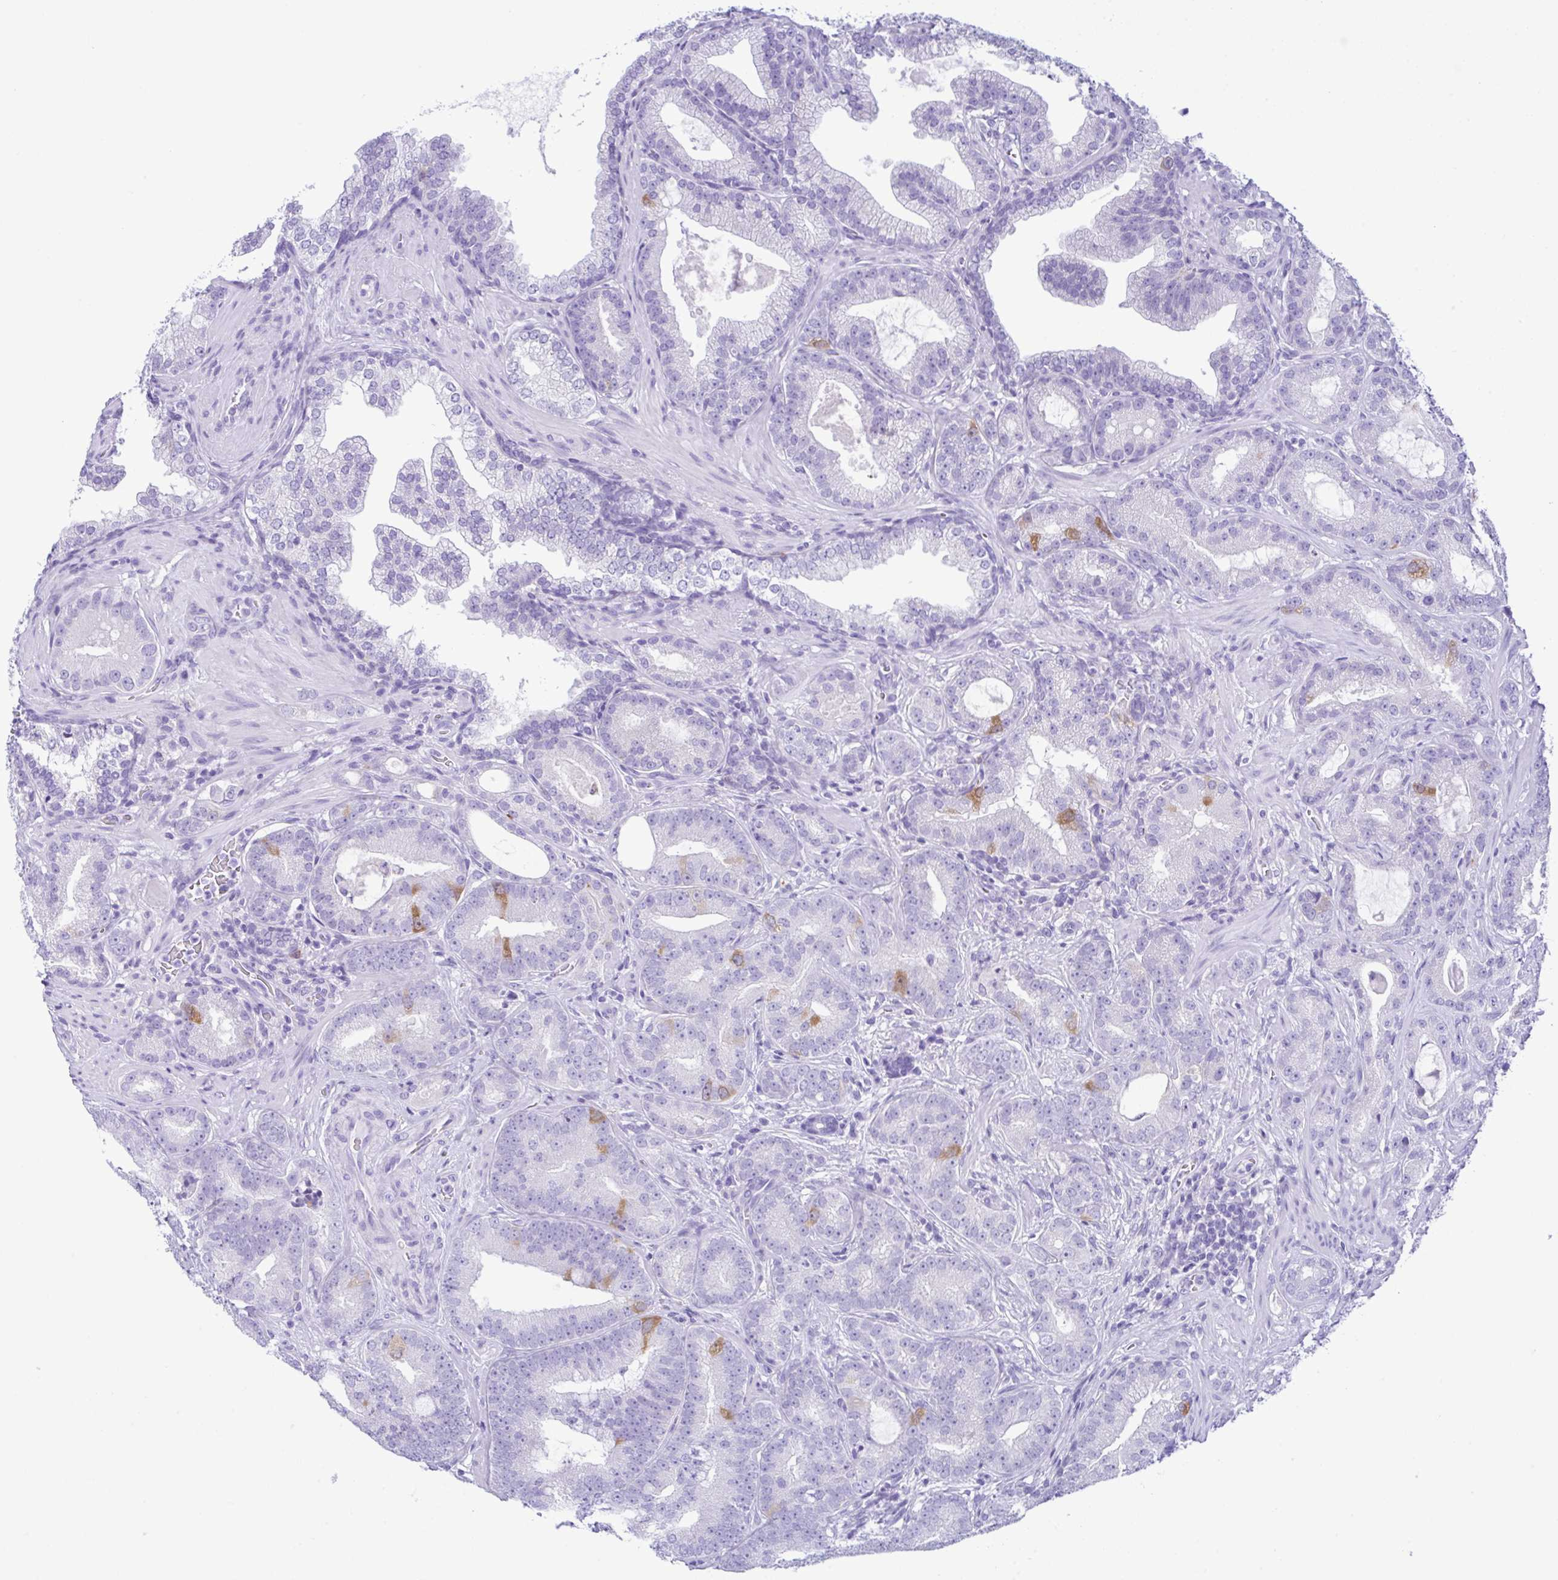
{"staining": {"intensity": "moderate", "quantity": "<25%", "location": "cytoplasmic/membranous"}, "tissue": "prostate cancer", "cell_type": "Tumor cells", "image_type": "cancer", "snomed": [{"axis": "morphology", "description": "Adenocarcinoma, High grade"}, {"axis": "topography", "description": "Prostate"}], "caption": "A low amount of moderate cytoplasmic/membranous expression is seen in about <25% of tumor cells in prostate cancer tissue. The staining is performed using DAB brown chromogen to label protein expression. The nuclei are counter-stained blue using hematoxylin.", "gene": "RRM2", "patient": {"sex": "male", "age": 65}}